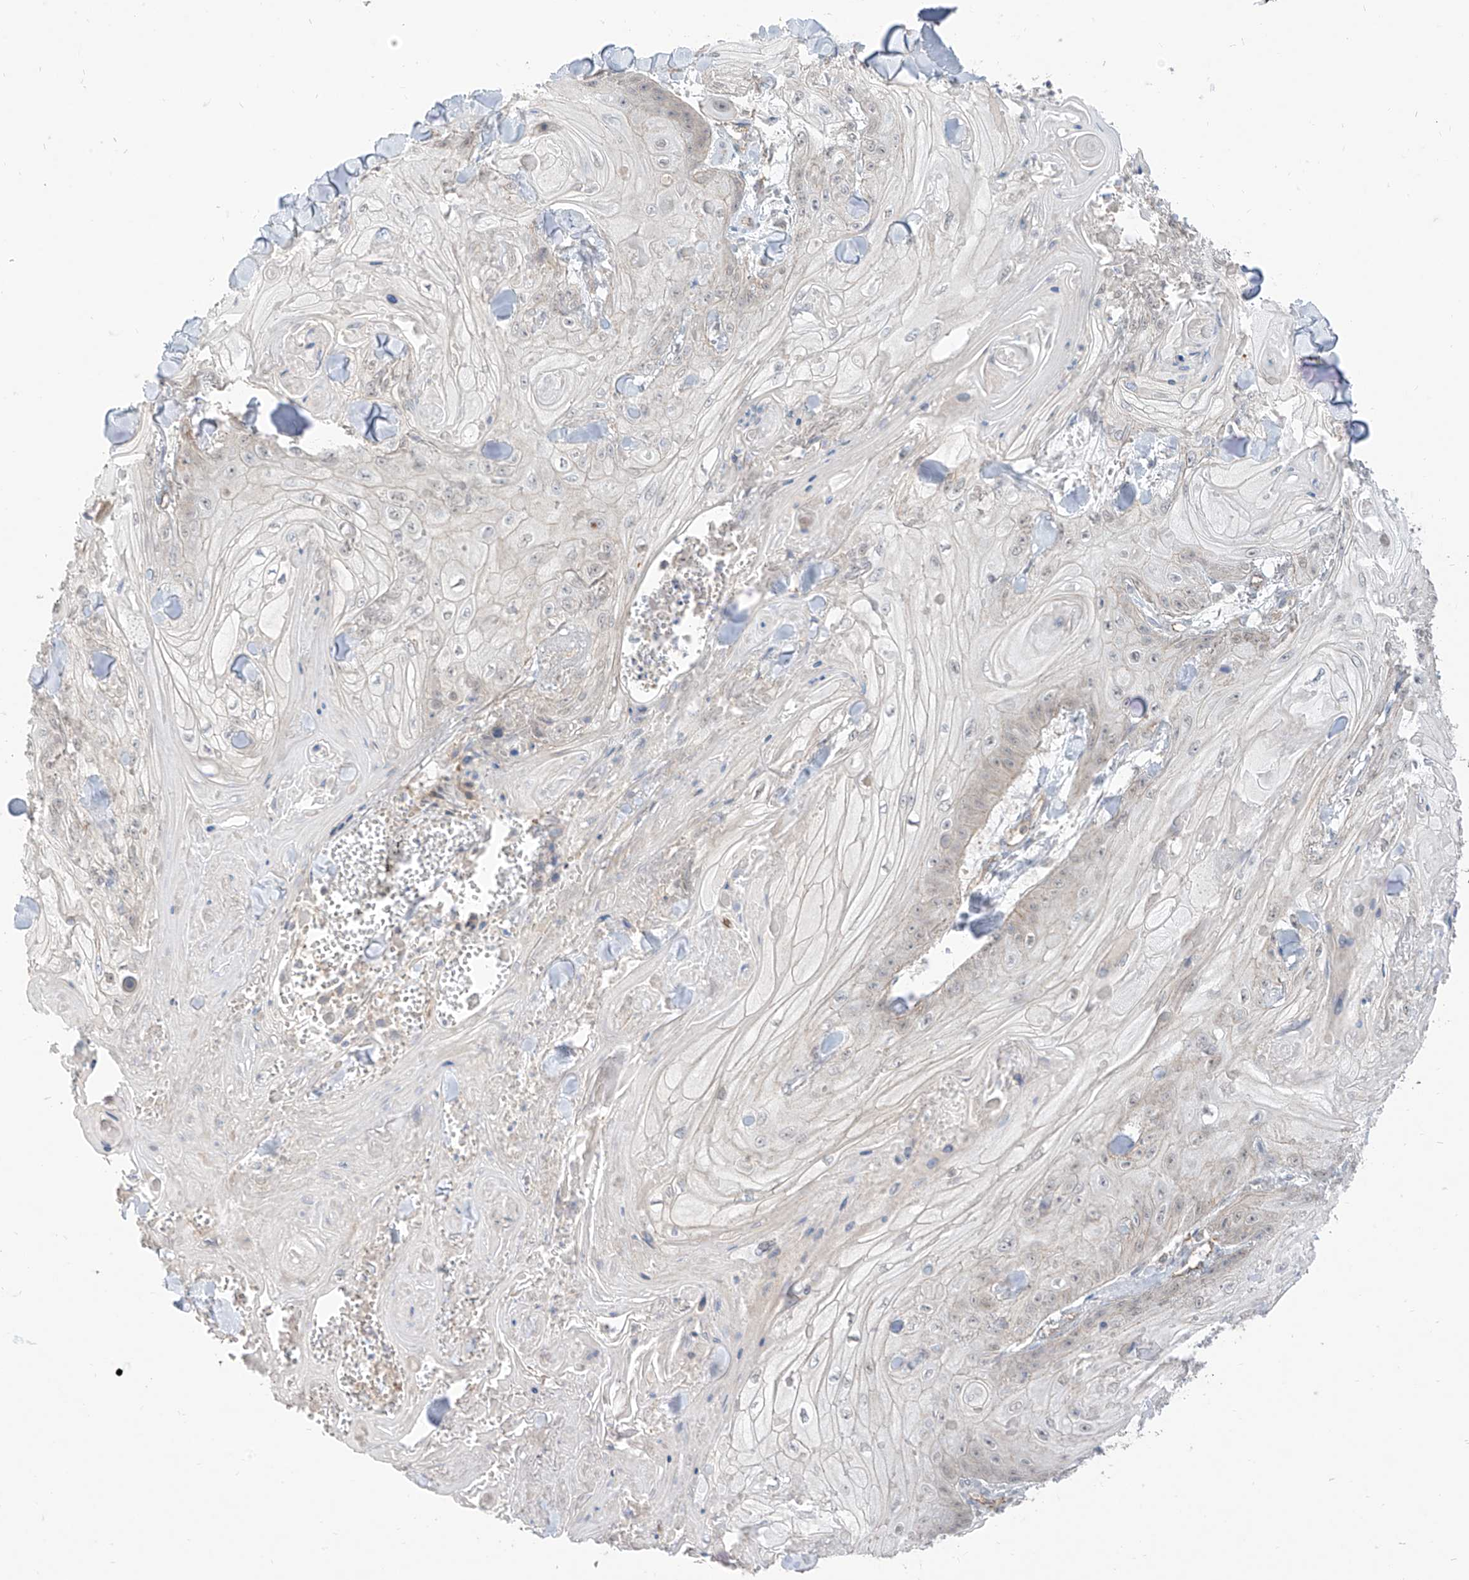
{"staining": {"intensity": "negative", "quantity": "none", "location": "none"}, "tissue": "skin cancer", "cell_type": "Tumor cells", "image_type": "cancer", "snomed": [{"axis": "morphology", "description": "Squamous cell carcinoma, NOS"}, {"axis": "topography", "description": "Skin"}], "caption": "The immunohistochemistry micrograph has no significant positivity in tumor cells of skin cancer (squamous cell carcinoma) tissue.", "gene": "EPHX4", "patient": {"sex": "male", "age": 74}}